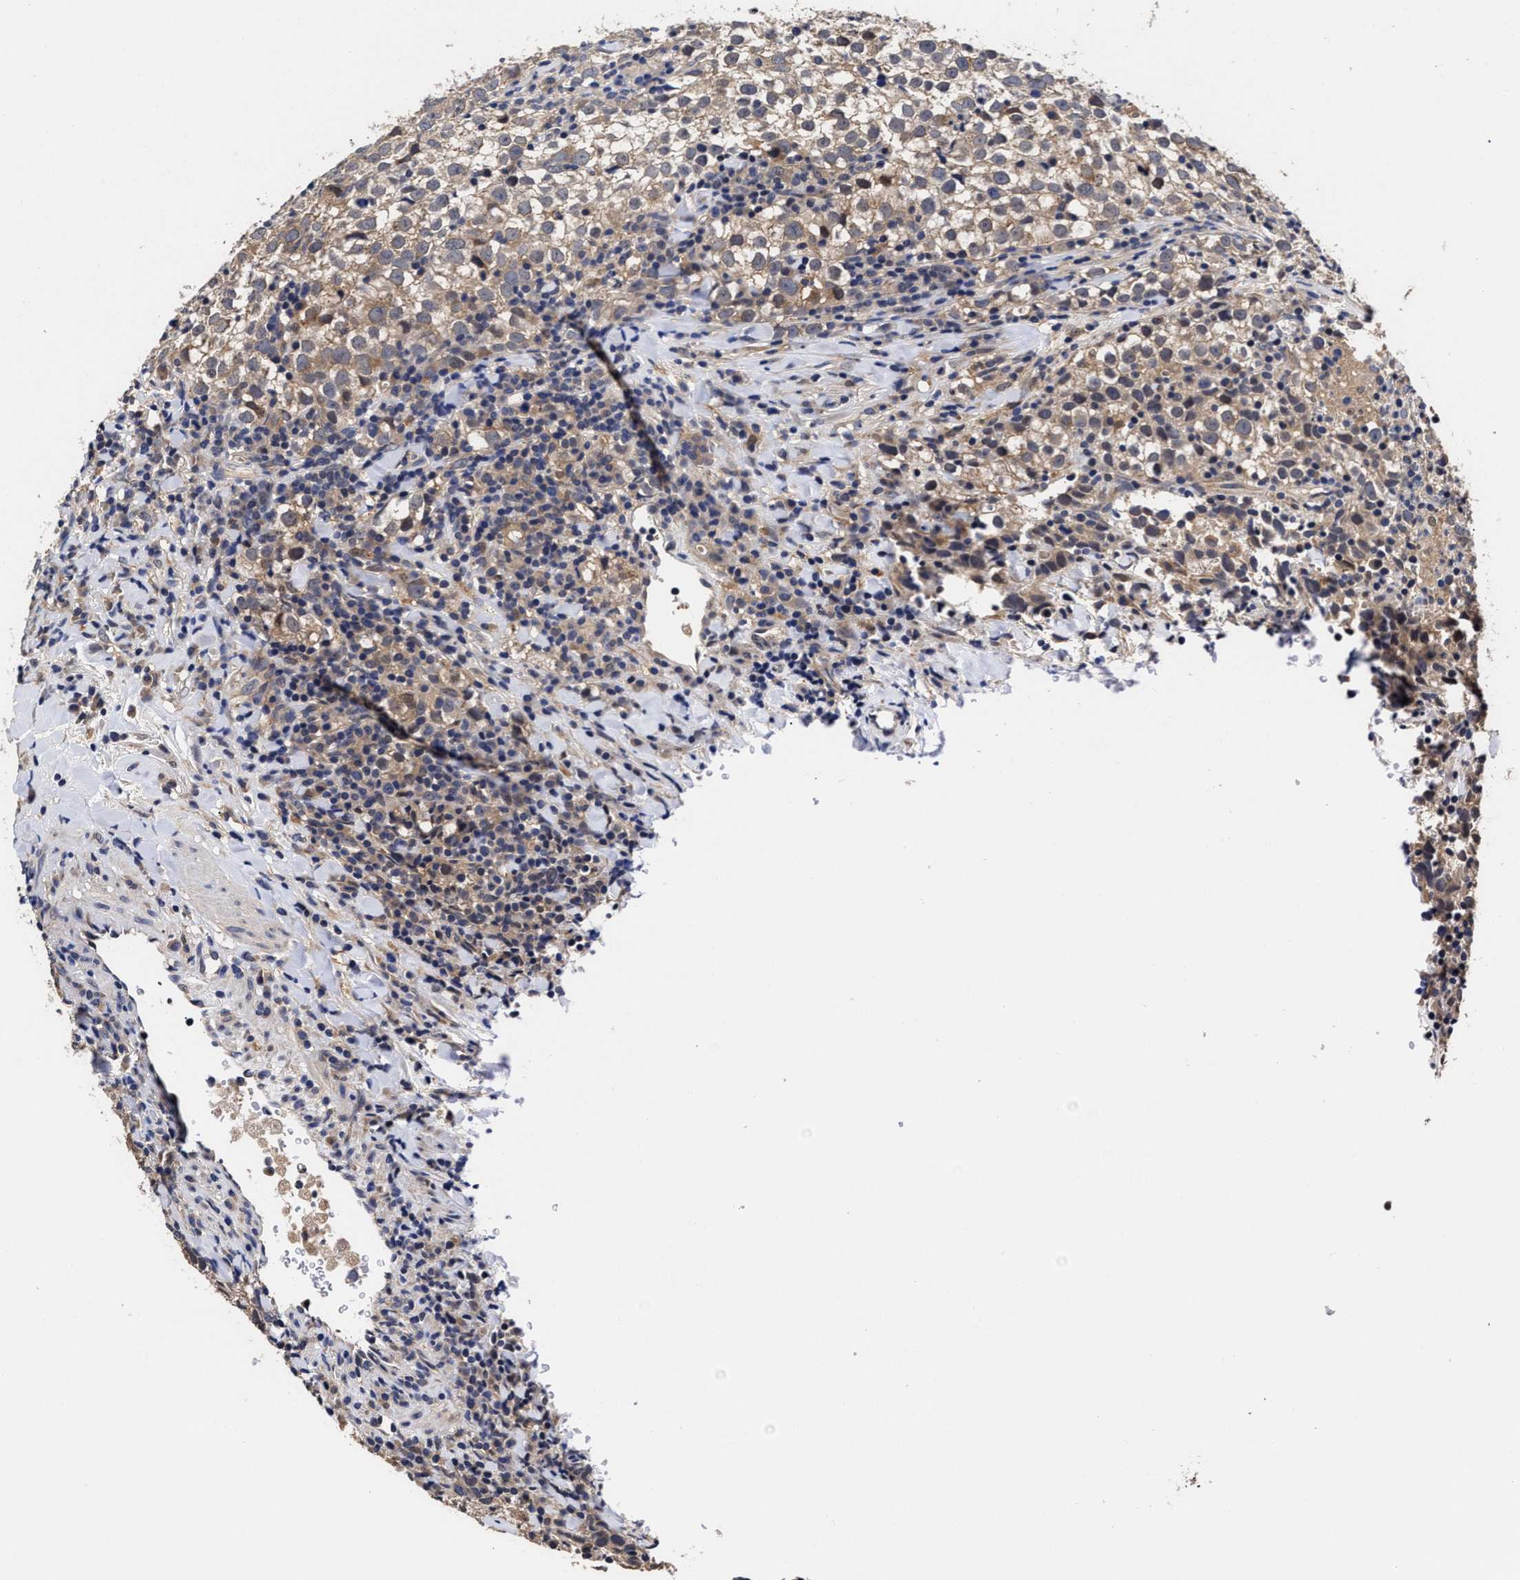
{"staining": {"intensity": "weak", "quantity": ">75%", "location": "cytoplasmic/membranous"}, "tissue": "testis cancer", "cell_type": "Tumor cells", "image_type": "cancer", "snomed": [{"axis": "morphology", "description": "Seminoma, NOS"}, {"axis": "morphology", "description": "Carcinoma, Embryonal, NOS"}, {"axis": "topography", "description": "Testis"}], "caption": "Human embryonal carcinoma (testis) stained with a protein marker reveals weak staining in tumor cells.", "gene": "SOCS5", "patient": {"sex": "male", "age": 36}}